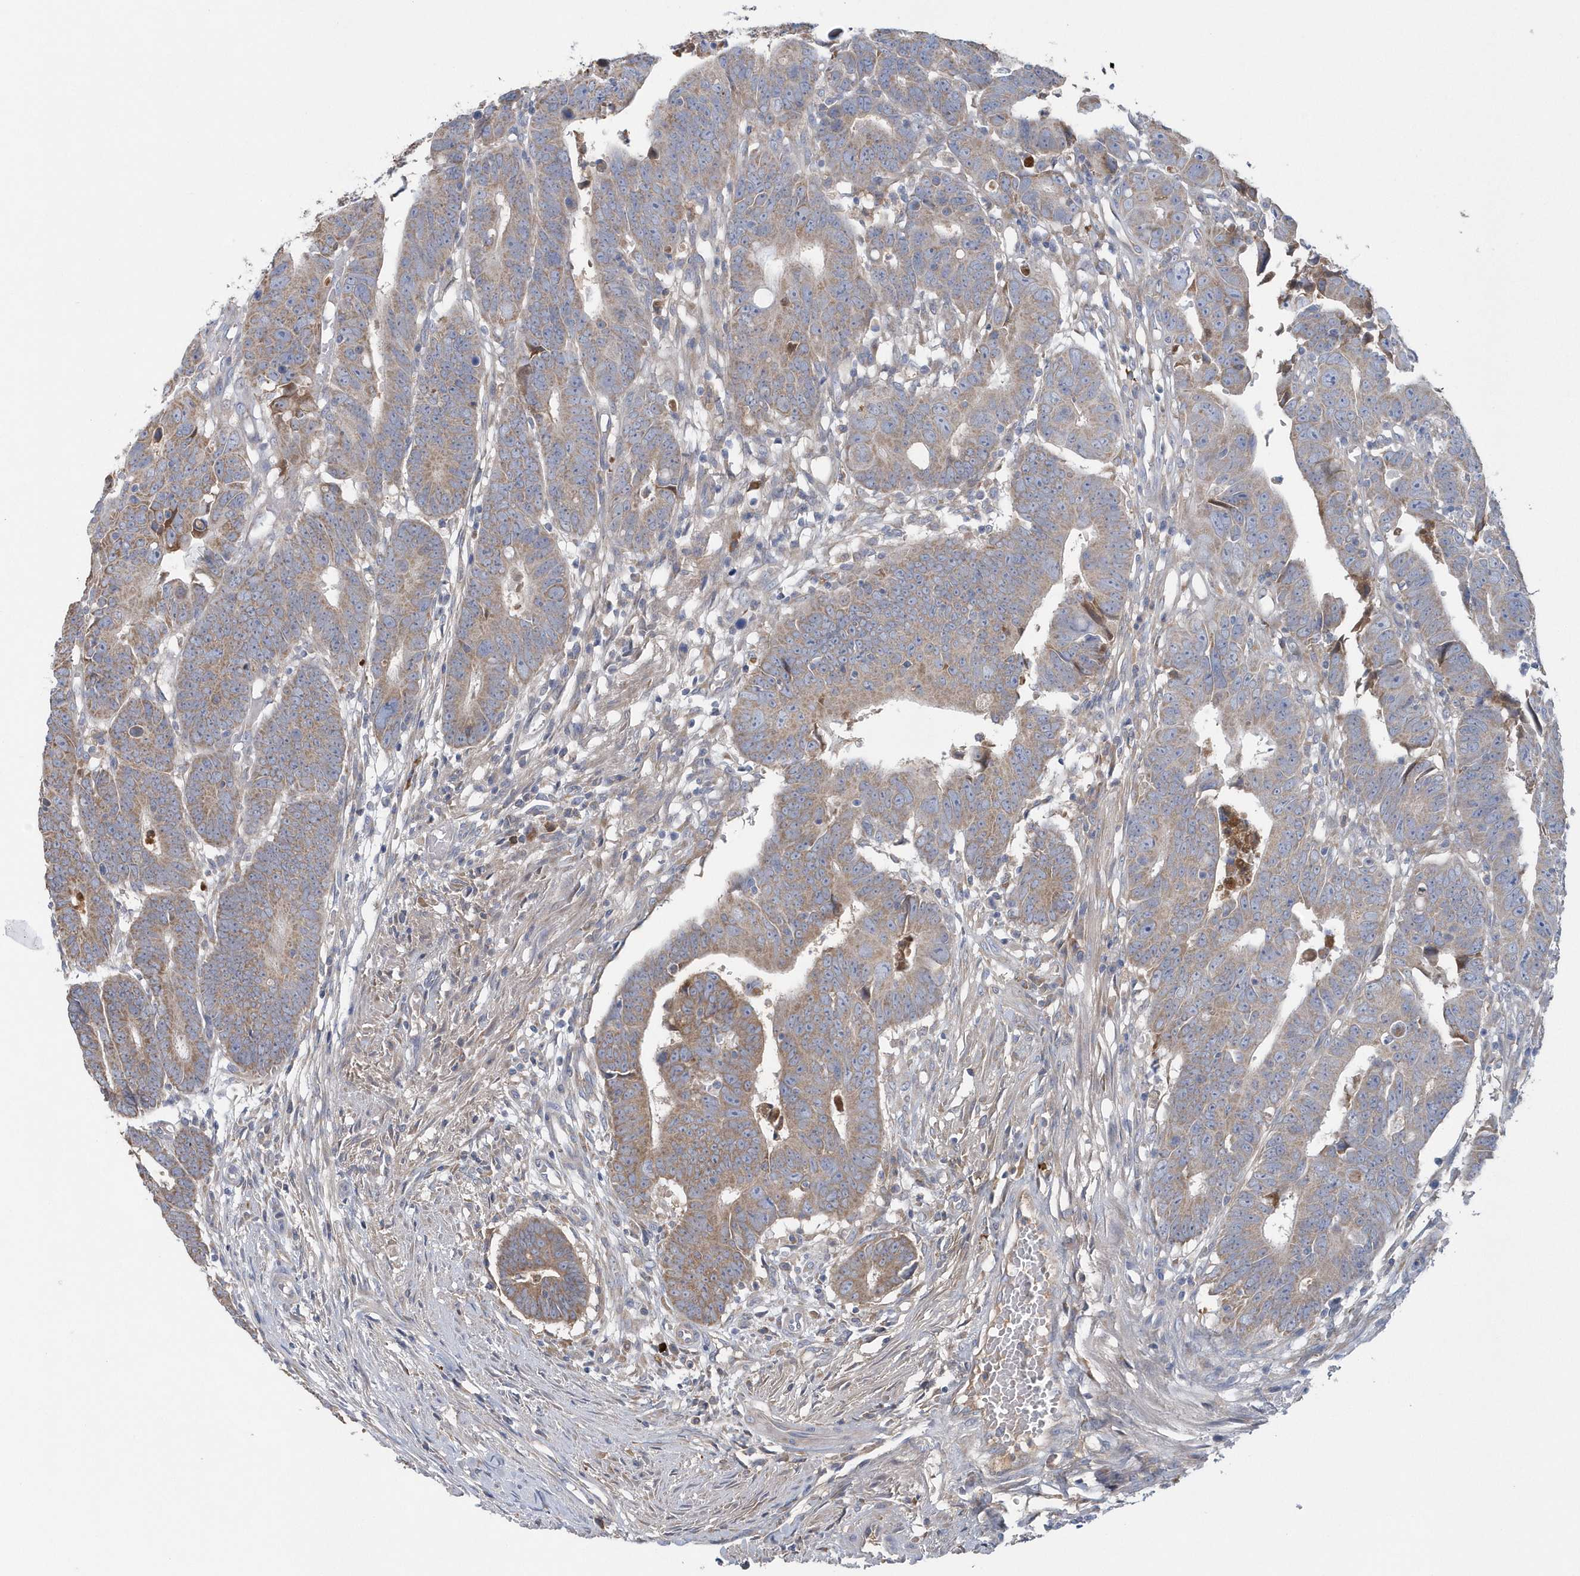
{"staining": {"intensity": "weak", "quantity": "25%-75%", "location": "cytoplasmic/membranous"}, "tissue": "colorectal cancer", "cell_type": "Tumor cells", "image_type": "cancer", "snomed": [{"axis": "morphology", "description": "Adenocarcinoma, NOS"}, {"axis": "topography", "description": "Rectum"}], "caption": "Protein staining of colorectal adenocarcinoma tissue reveals weak cytoplasmic/membranous staining in approximately 25%-75% of tumor cells.", "gene": "SPATA18", "patient": {"sex": "female", "age": 65}}